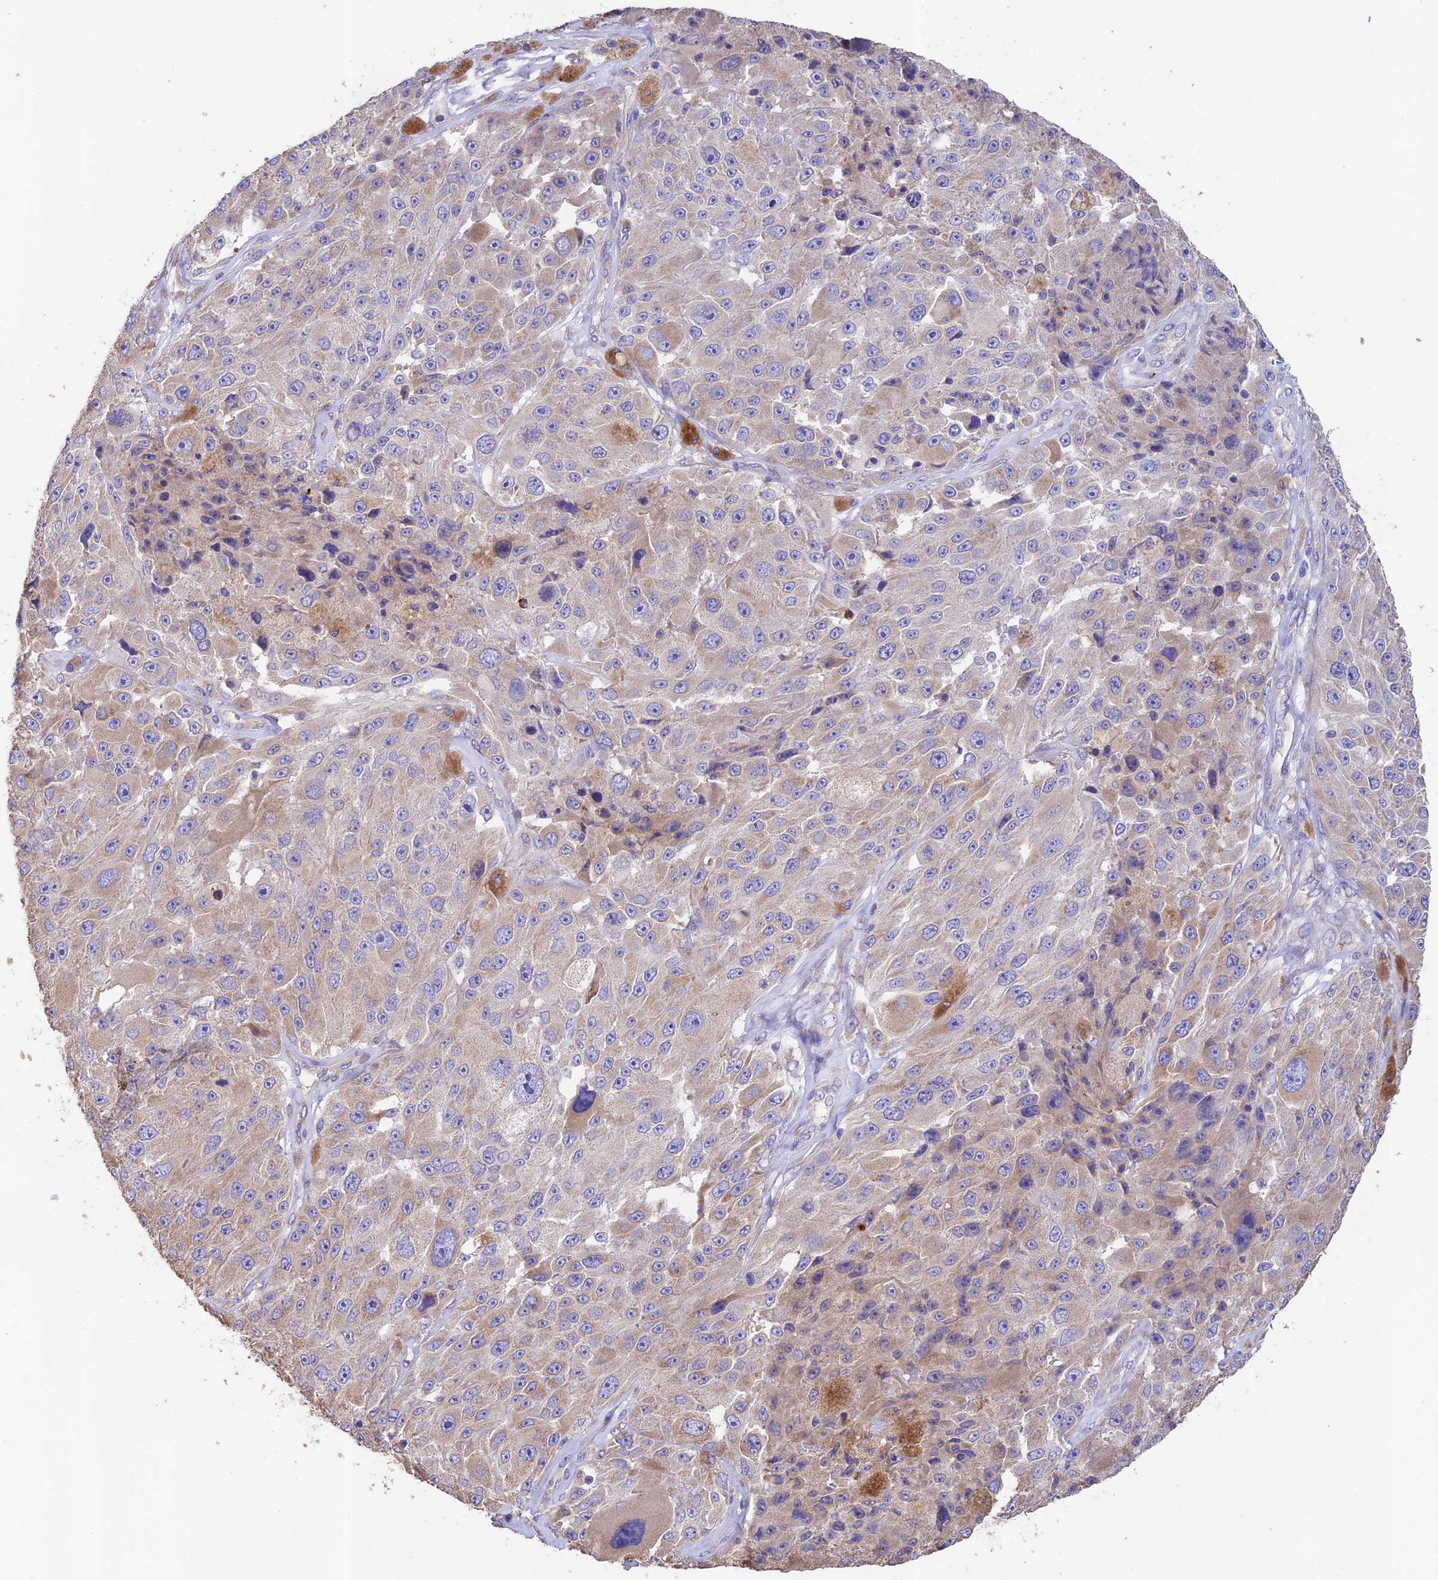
{"staining": {"intensity": "negative", "quantity": "none", "location": "none"}, "tissue": "melanoma", "cell_type": "Tumor cells", "image_type": "cancer", "snomed": [{"axis": "morphology", "description": "Malignant melanoma, Metastatic site"}, {"axis": "topography", "description": "Lymph node"}], "caption": "An immunohistochemistry histopathology image of malignant melanoma (metastatic site) is shown. There is no staining in tumor cells of malignant melanoma (metastatic site).", "gene": "EMC3", "patient": {"sex": "male", "age": 62}}